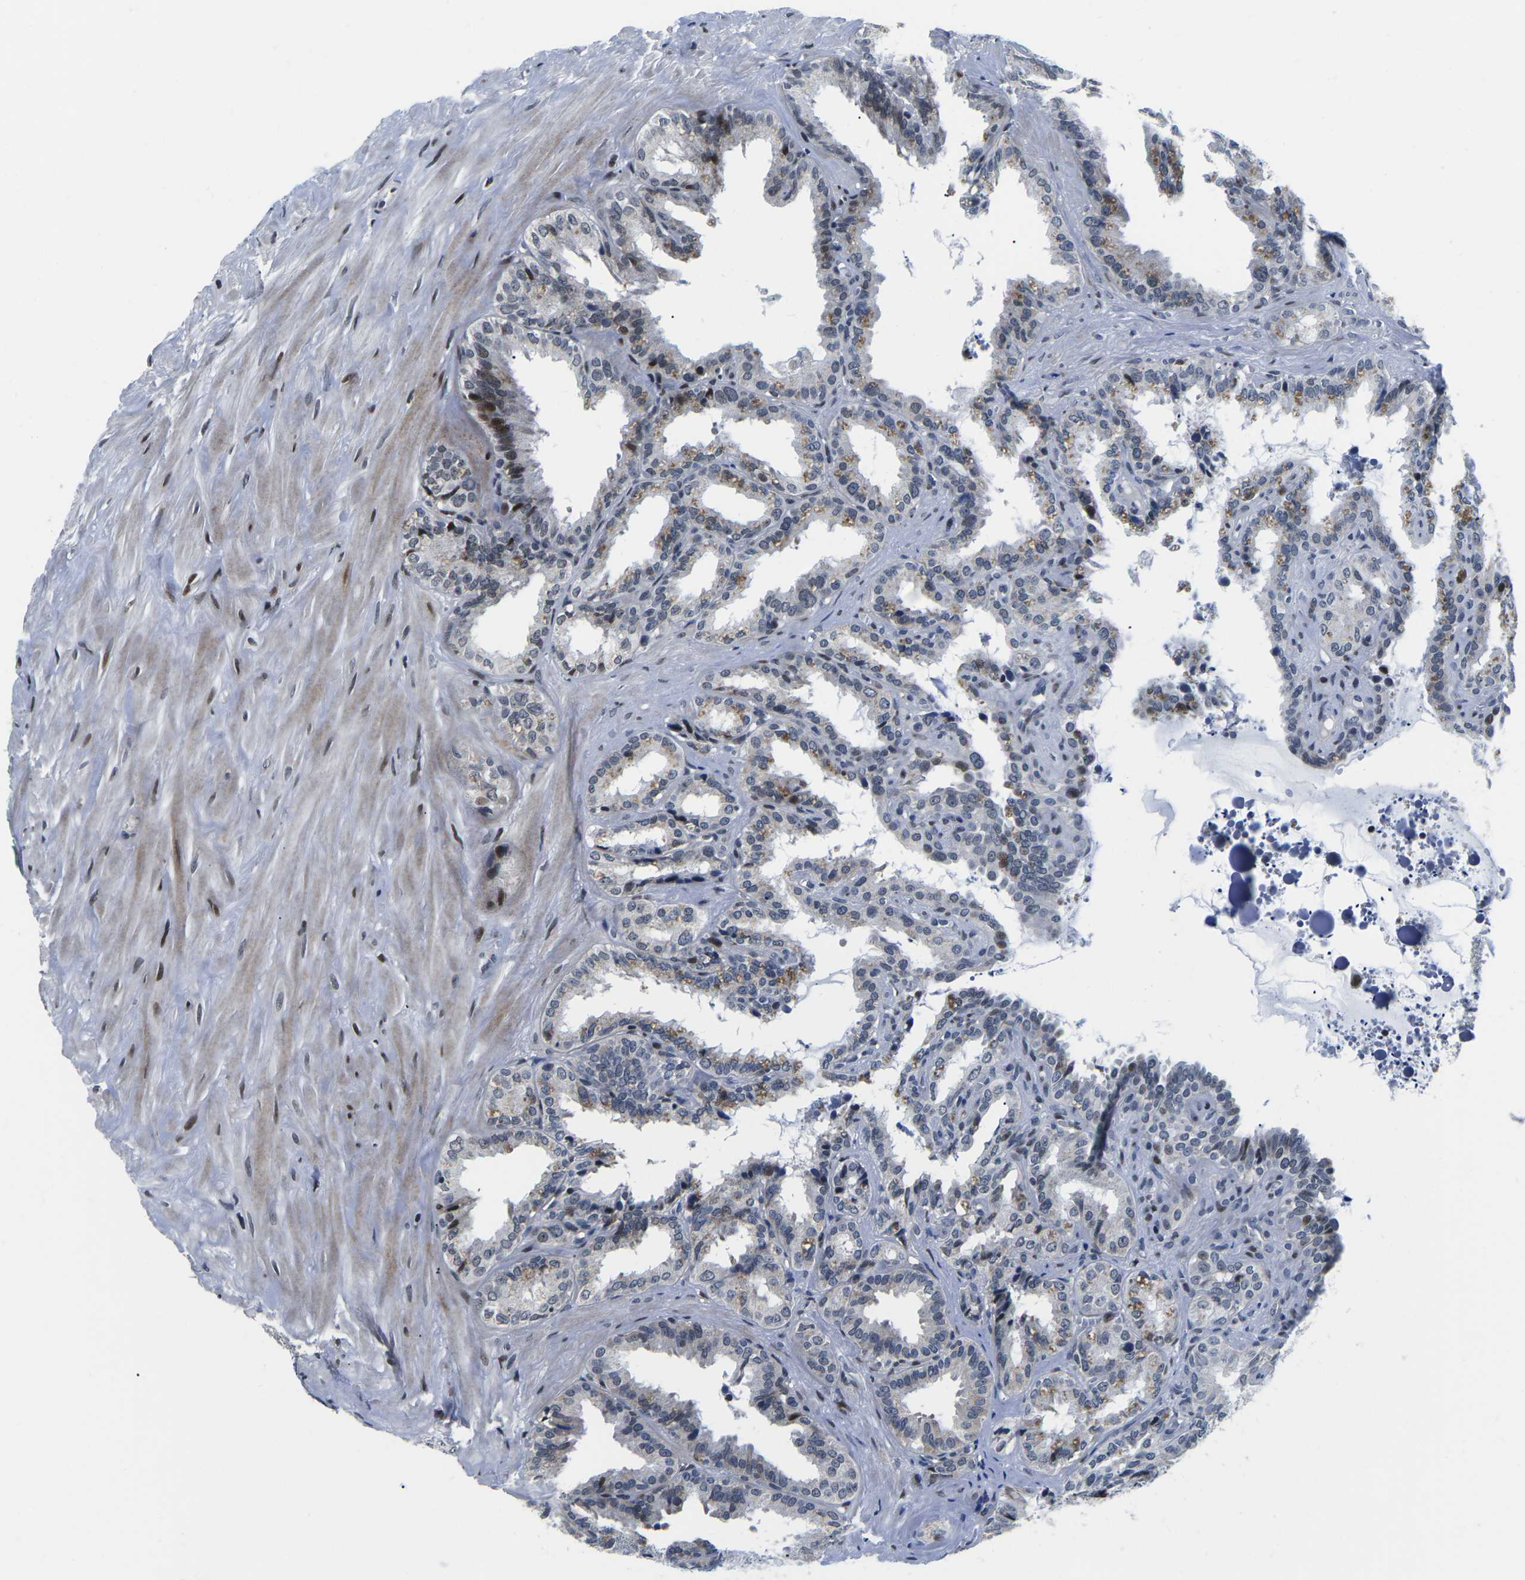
{"staining": {"intensity": "moderate", "quantity": "<25%", "location": "cytoplasmic/membranous,nuclear"}, "tissue": "seminal vesicle", "cell_type": "Glandular cells", "image_type": "normal", "snomed": [{"axis": "morphology", "description": "Normal tissue, NOS"}, {"axis": "topography", "description": "Seminal veicle"}], "caption": "Protein expression analysis of normal seminal vesicle demonstrates moderate cytoplasmic/membranous,nuclear expression in about <25% of glandular cells.", "gene": "CDC73", "patient": {"sex": "male", "age": 64}}